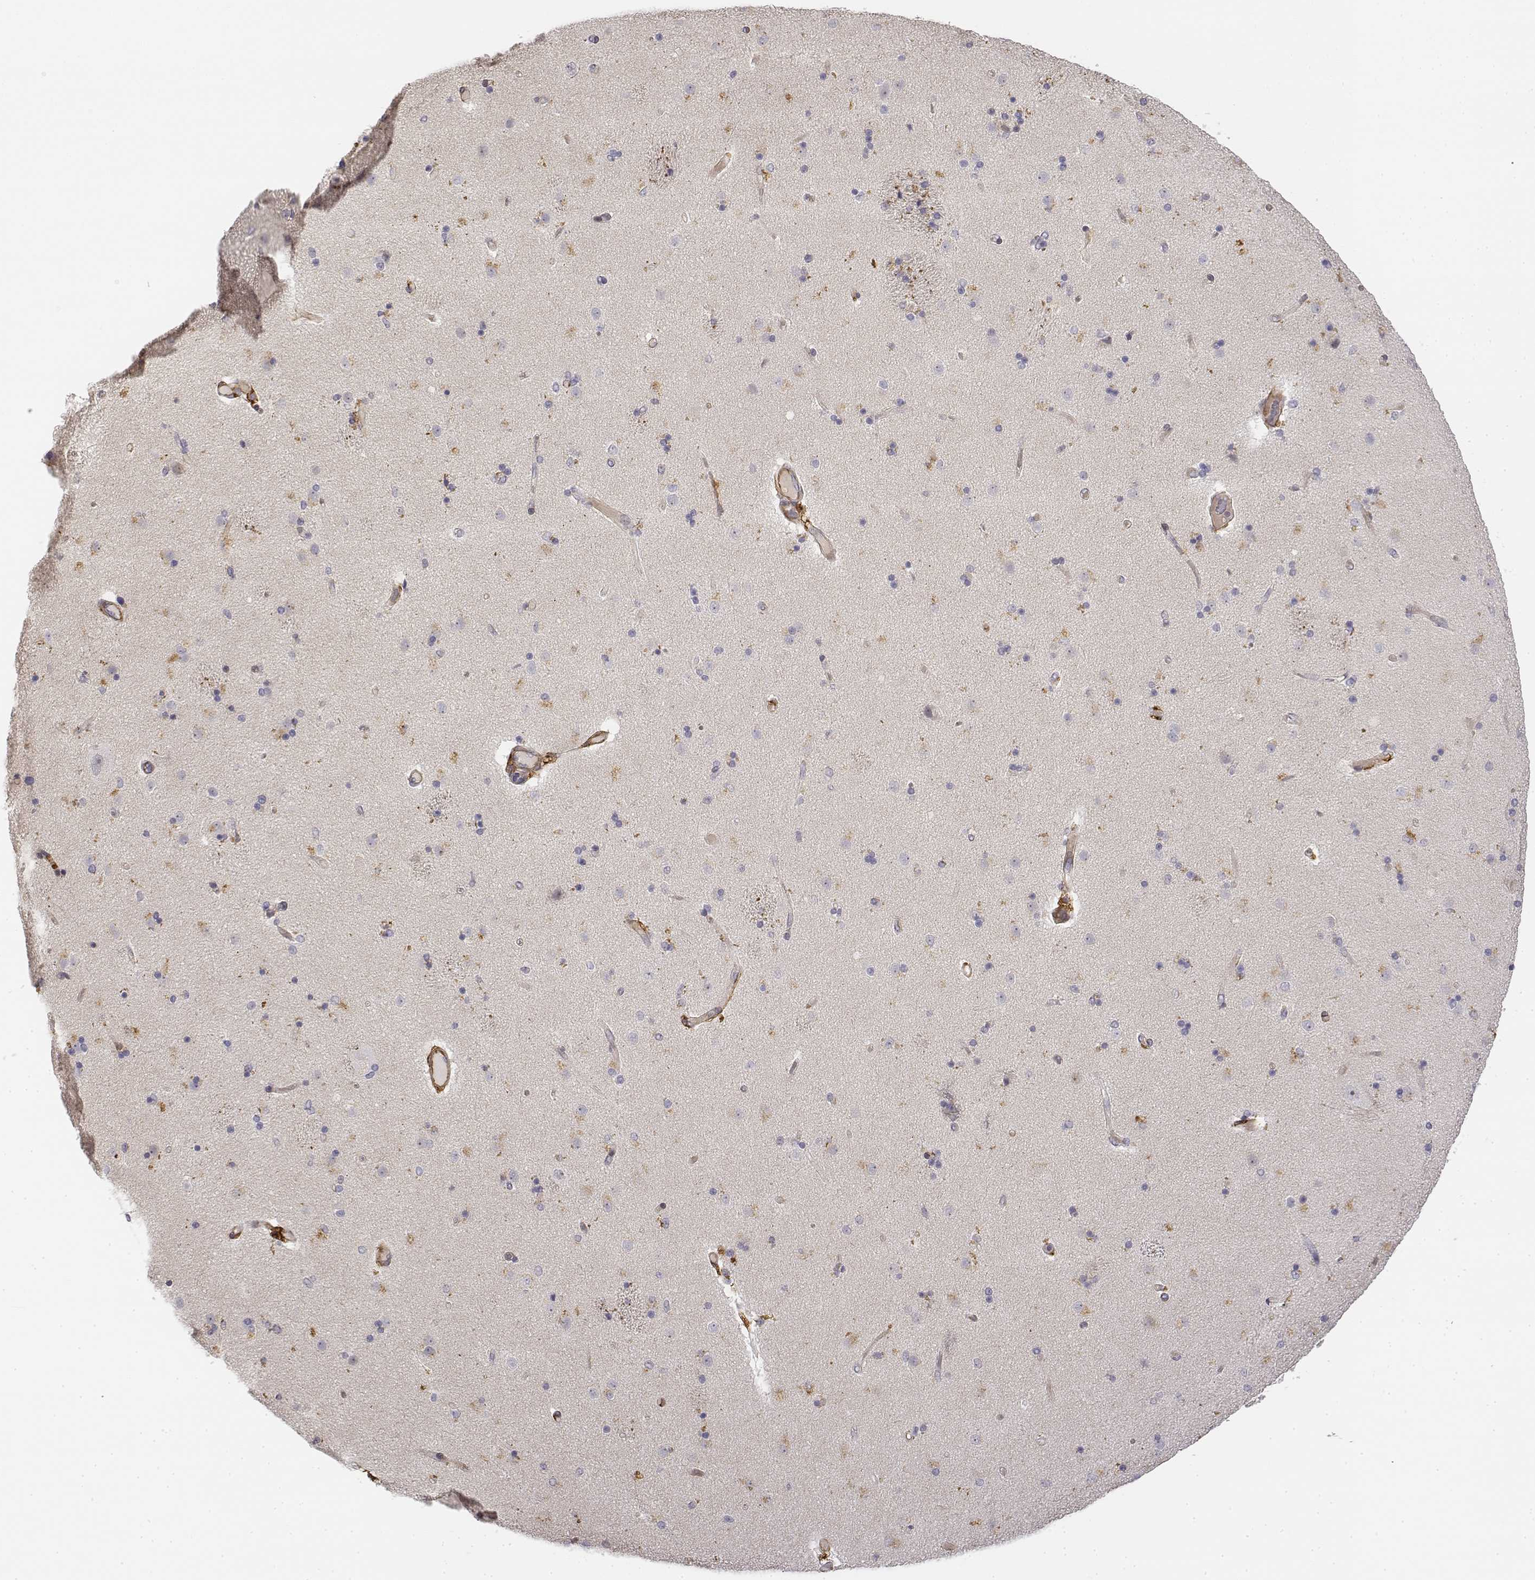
{"staining": {"intensity": "negative", "quantity": "none", "location": "none"}, "tissue": "caudate", "cell_type": "Glial cells", "image_type": "normal", "snomed": [{"axis": "morphology", "description": "Normal tissue, NOS"}, {"axis": "topography", "description": "Lateral ventricle wall"}], "caption": "Image shows no protein staining in glial cells of benign caudate.", "gene": "CD14", "patient": {"sex": "female", "age": 71}}